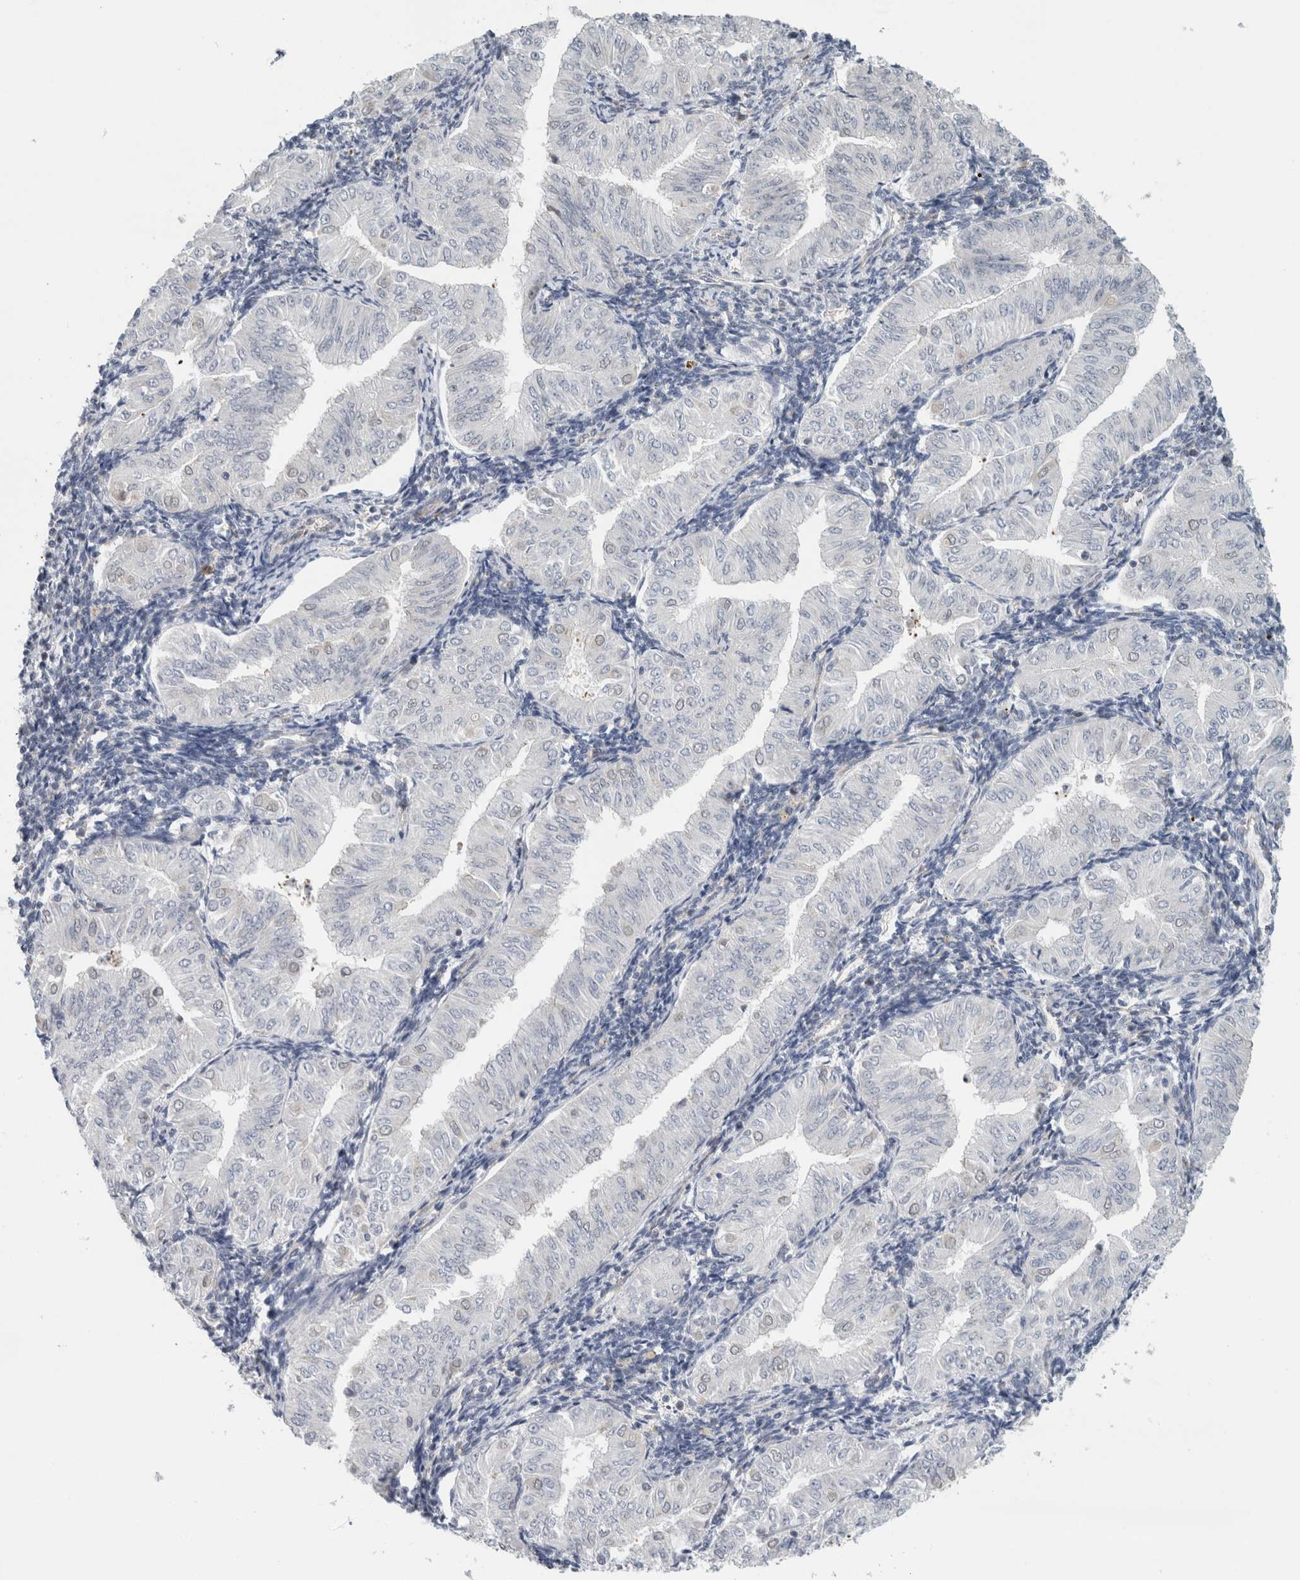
{"staining": {"intensity": "negative", "quantity": "none", "location": "none"}, "tissue": "endometrial cancer", "cell_type": "Tumor cells", "image_type": "cancer", "snomed": [{"axis": "morphology", "description": "Normal tissue, NOS"}, {"axis": "morphology", "description": "Adenocarcinoma, NOS"}, {"axis": "topography", "description": "Endometrium"}], "caption": "Immunohistochemistry image of neoplastic tissue: endometrial adenocarcinoma stained with DAB (3,3'-diaminobenzidine) shows no significant protein expression in tumor cells.", "gene": "EIF4G3", "patient": {"sex": "female", "age": 53}}